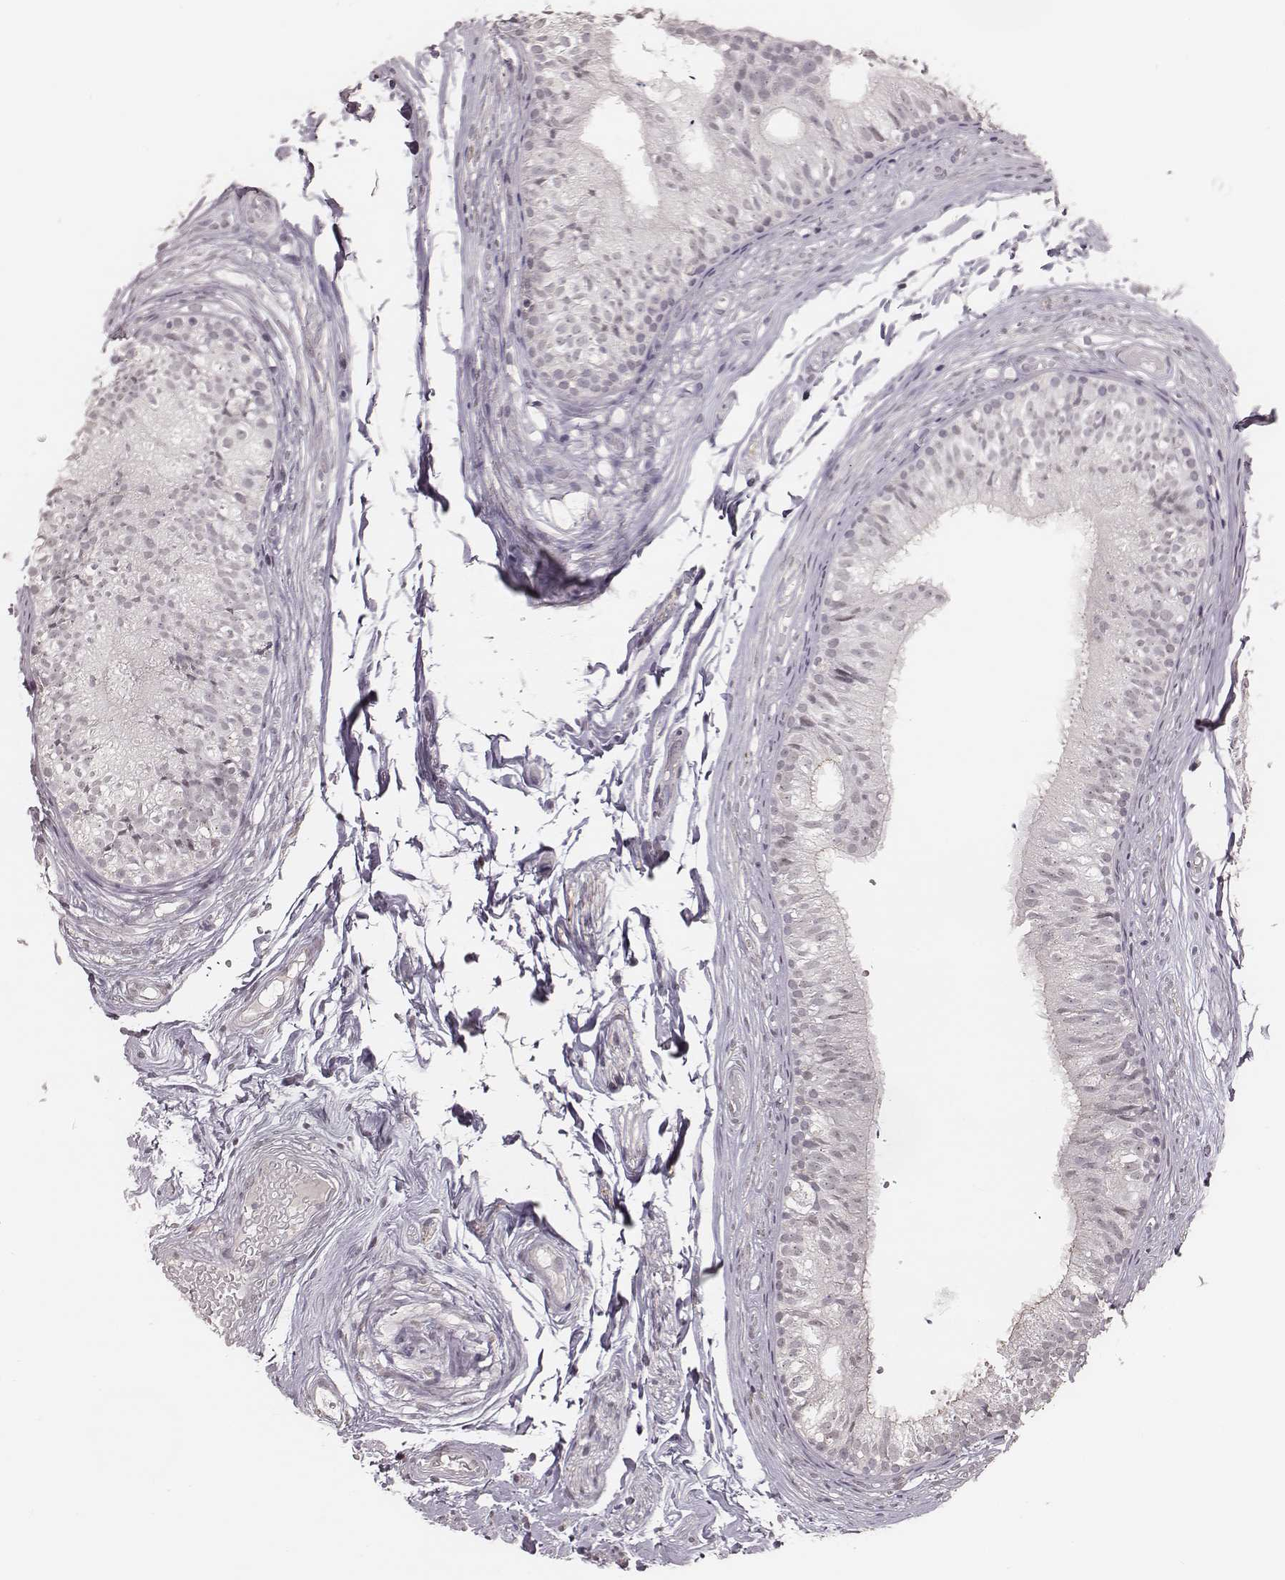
{"staining": {"intensity": "negative", "quantity": "none", "location": "none"}, "tissue": "epididymis", "cell_type": "Glandular cells", "image_type": "normal", "snomed": [{"axis": "morphology", "description": "Normal tissue, NOS"}, {"axis": "topography", "description": "Epididymis"}], "caption": "Image shows no significant protein expression in glandular cells of benign epididymis.", "gene": "SLC7A4", "patient": {"sex": "male", "age": 29}}